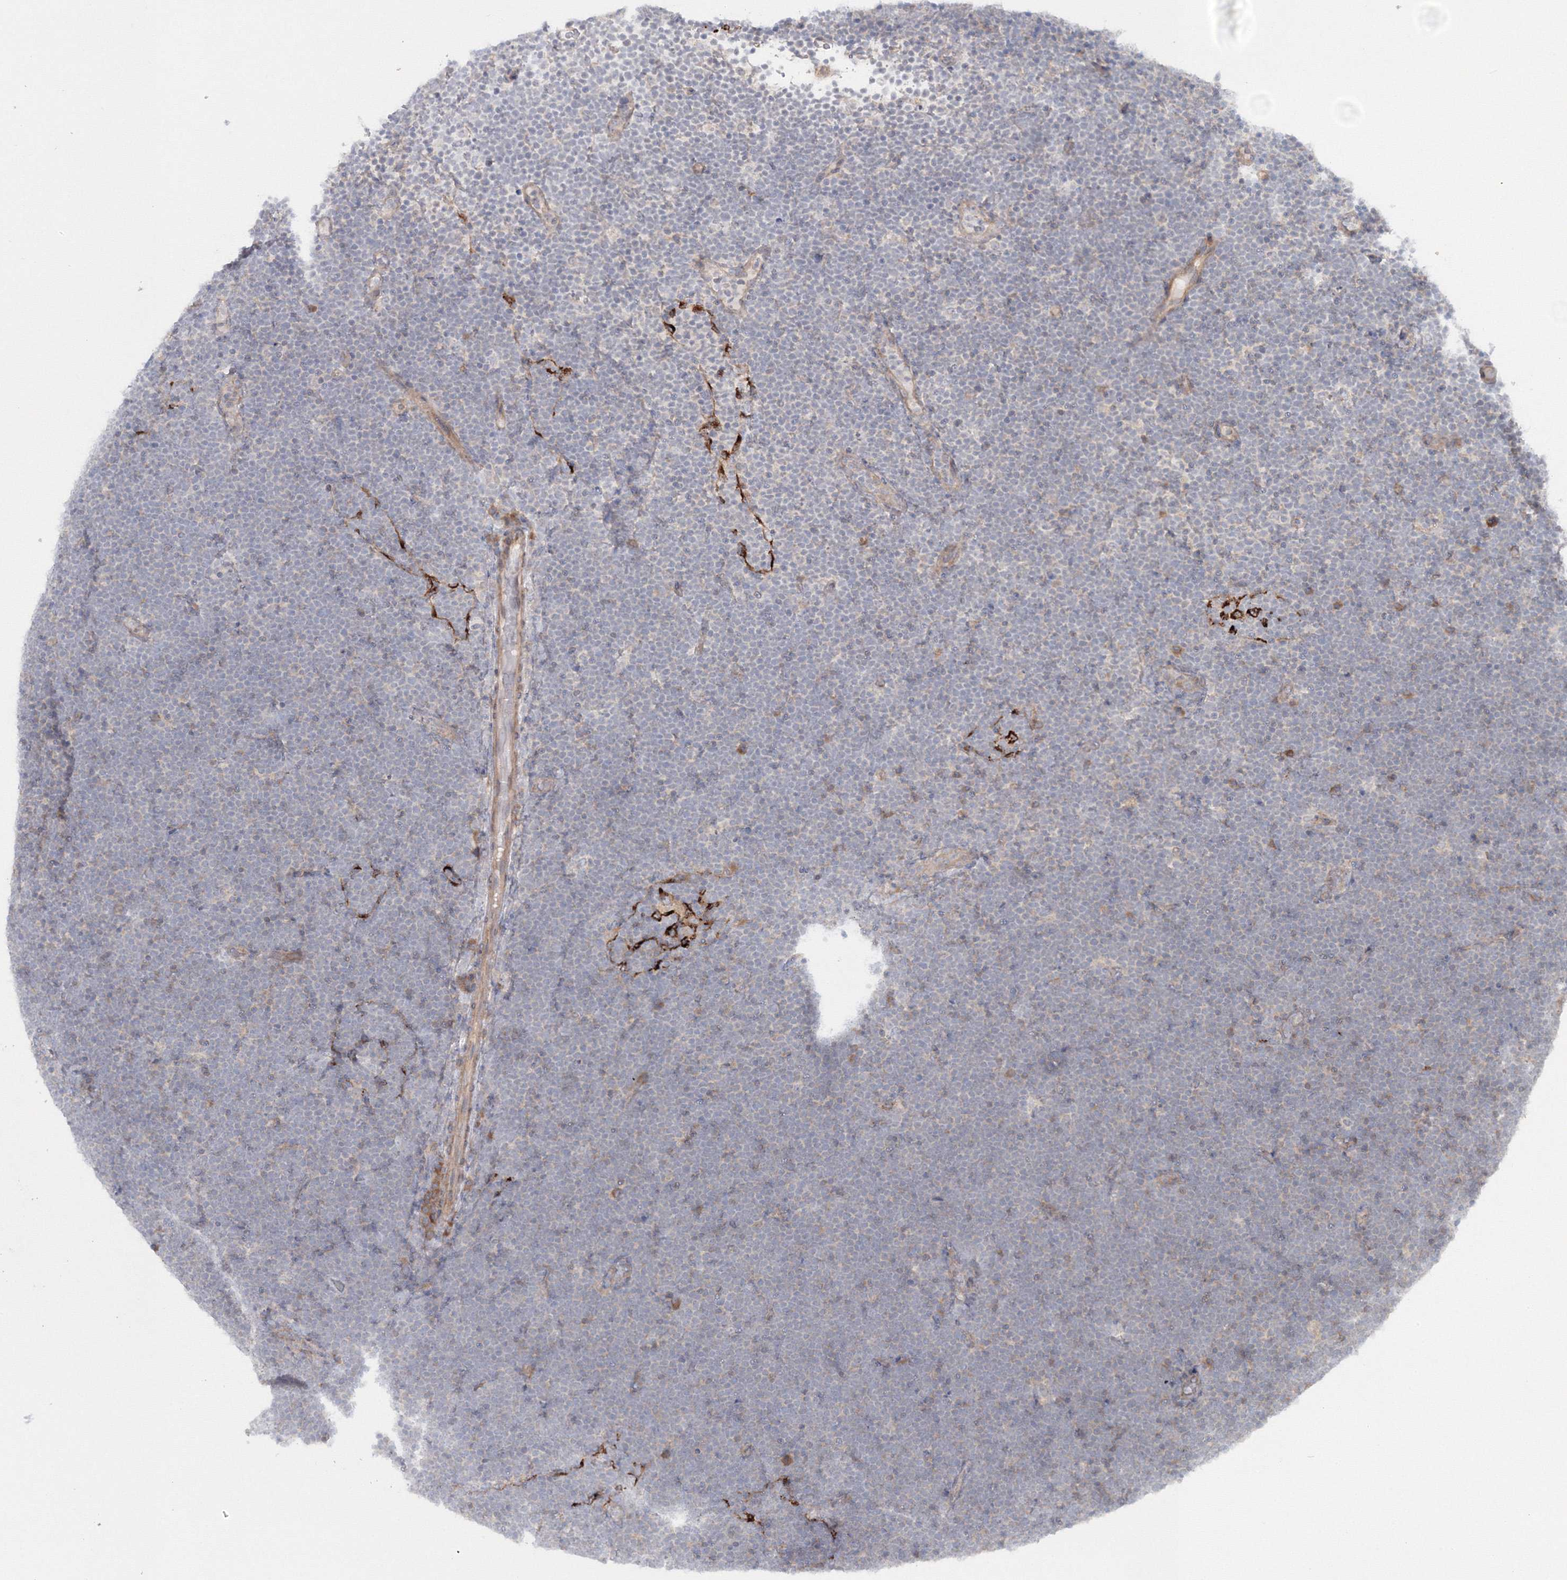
{"staining": {"intensity": "weak", "quantity": "<25%", "location": "cytoplasmic/membranous"}, "tissue": "lymphoma", "cell_type": "Tumor cells", "image_type": "cancer", "snomed": [{"axis": "morphology", "description": "Malignant lymphoma, non-Hodgkin's type, High grade"}, {"axis": "topography", "description": "Lymph node"}], "caption": "IHC image of neoplastic tissue: human lymphoma stained with DAB shows no significant protein staining in tumor cells.", "gene": "IPMK", "patient": {"sex": "male", "age": 13}}